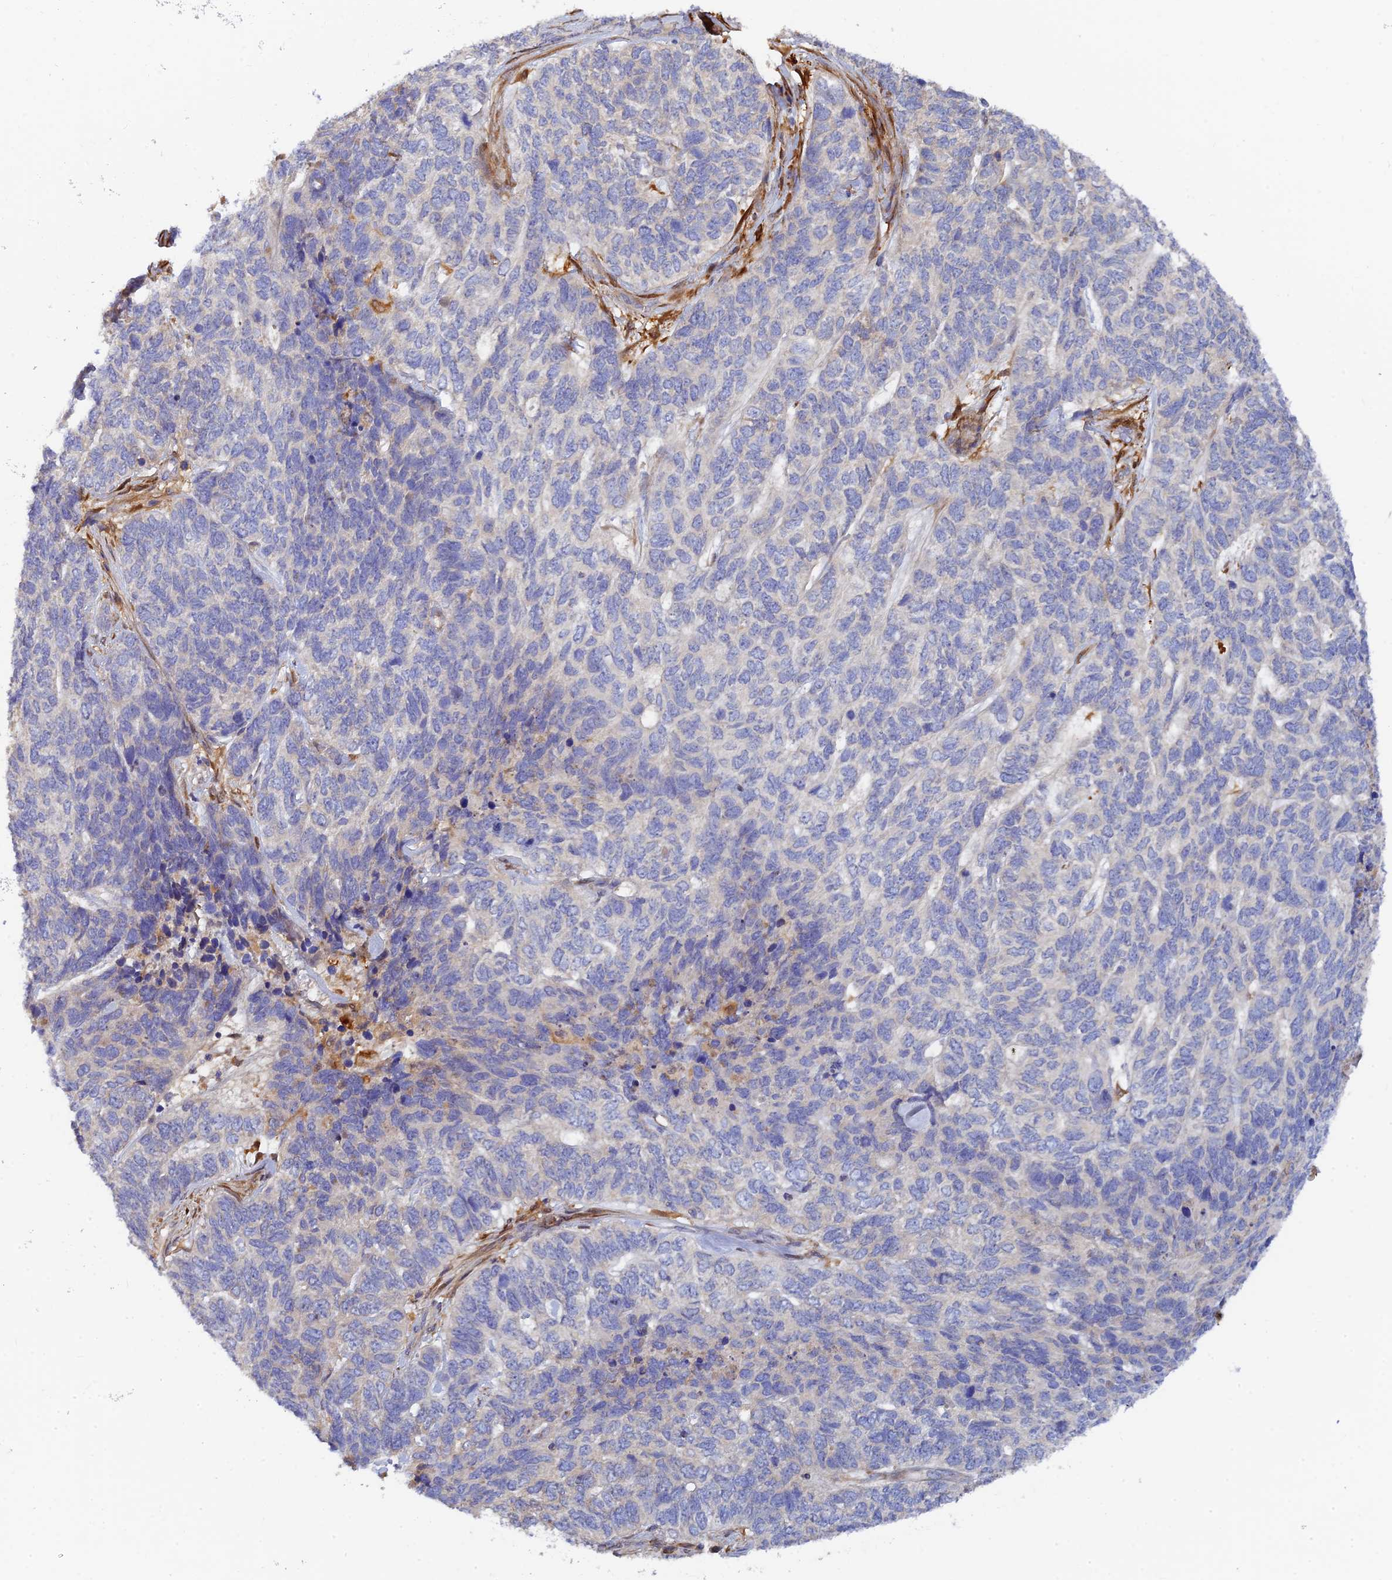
{"staining": {"intensity": "negative", "quantity": "none", "location": "none"}, "tissue": "skin cancer", "cell_type": "Tumor cells", "image_type": "cancer", "snomed": [{"axis": "morphology", "description": "Basal cell carcinoma"}, {"axis": "topography", "description": "Skin"}], "caption": "Immunohistochemistry (IHC) image of neoplastic tissue: skin cancer (basal cell carcinoma) stained with DAB (3,3'-diaminobenzidine) reveals no significant protein positivity in tumor cells. Brightfield microscopy of IHC stained with DAB (3,3'-diaminobenzidine) (brown) and hematoxylin (blue), captured at high magnification.", "gene": "SPATA5L1", "patient": {"sex": "female", "age": 65}}